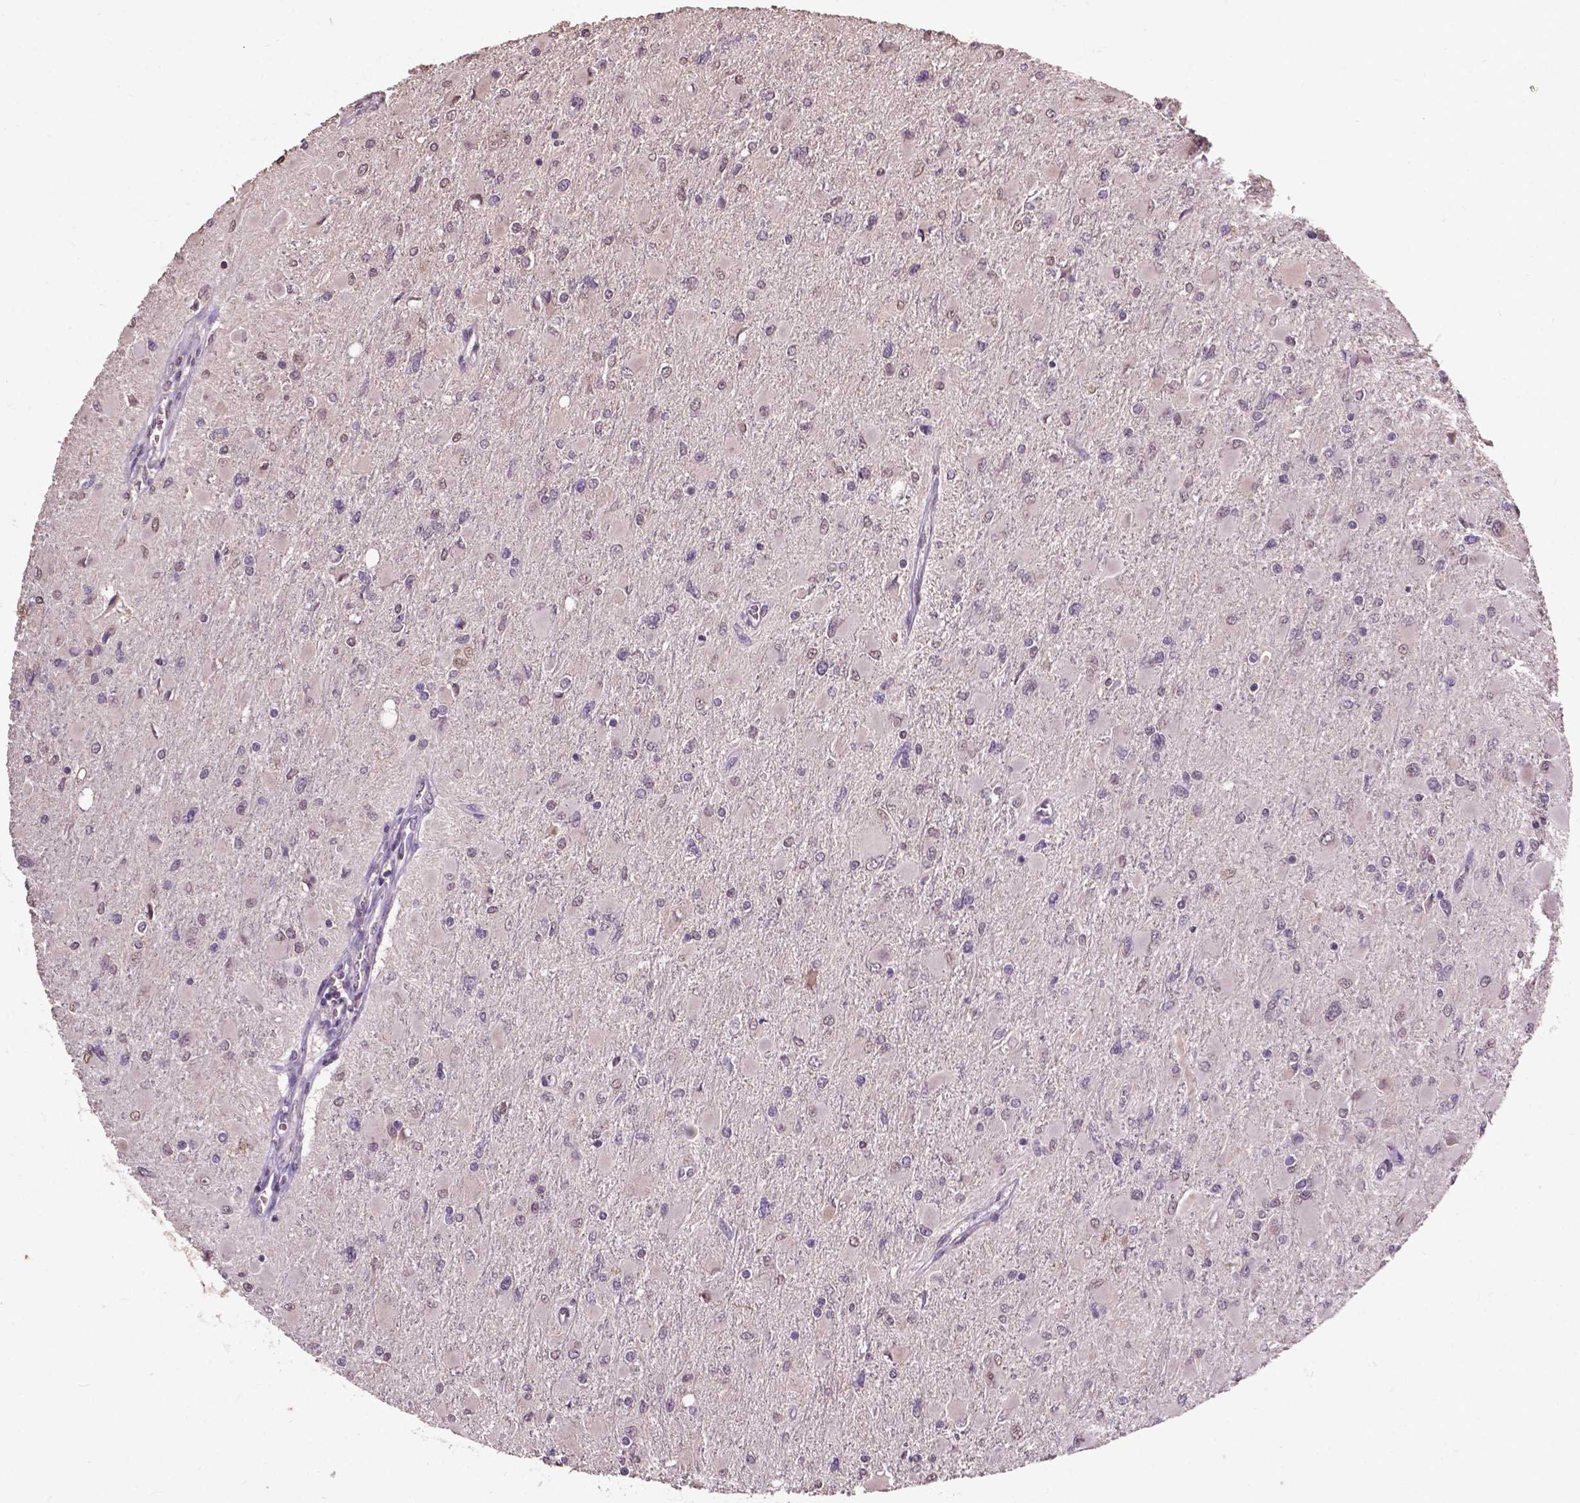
{"staining": {"intensity": "negative", "quantity": "none", "location": "none"}, "tissue": "glioma", "cell_type": "Tumor cells", "image_type": "cancer", "snomed": [{"axis": "morphology", "description": "Glioma, malignant, High grade"}, {"axis": "topography", "description": "Cerebral cortex"}], "caption": "Tumor cells show no significant expression in high-grade glioma (malignant).", "gene": "GLRA2", "patient": {"sex": "female", "age": 36}}